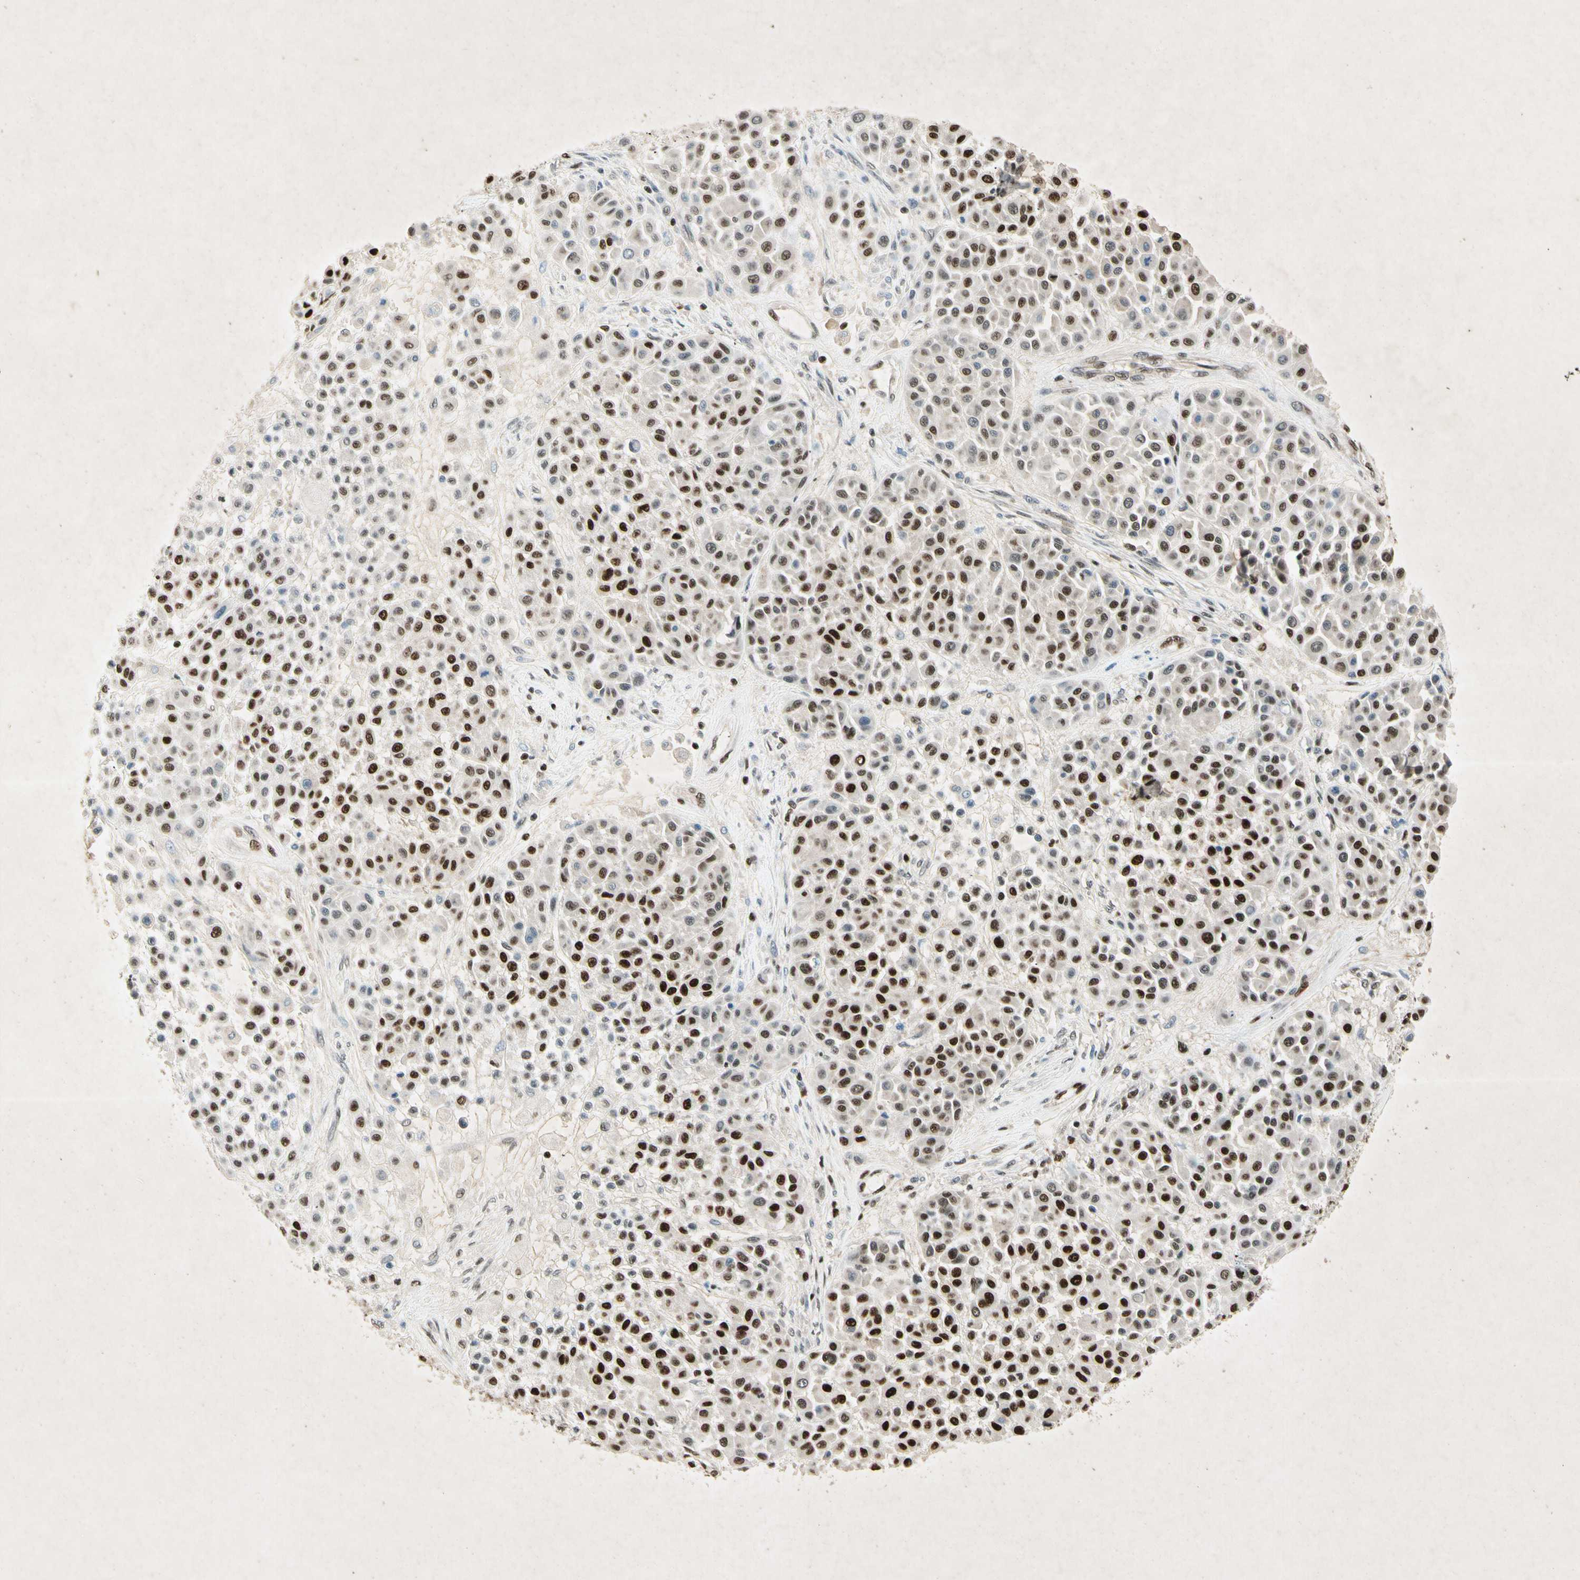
{"staining": {"intensity": "strong", "quantity": ">75%", "location": "nuclear"}, "tissue": "melanoma", "cell_type": "Tumor cells", "image_type": "cancer", "snomed": [{"axis": "morphology", "description": "Malignant melanoma, Metastatic site"}, {"axis": "topography", "description": "Soft tissue"}], "caption": "IHC of human malignant melanoma (metastatic site) exhibits high levels of strong nuclear positivity in approximately >75% of tumor cells.", "gene": "RNF43", "patient": {"sex": "male", "age": 41}}